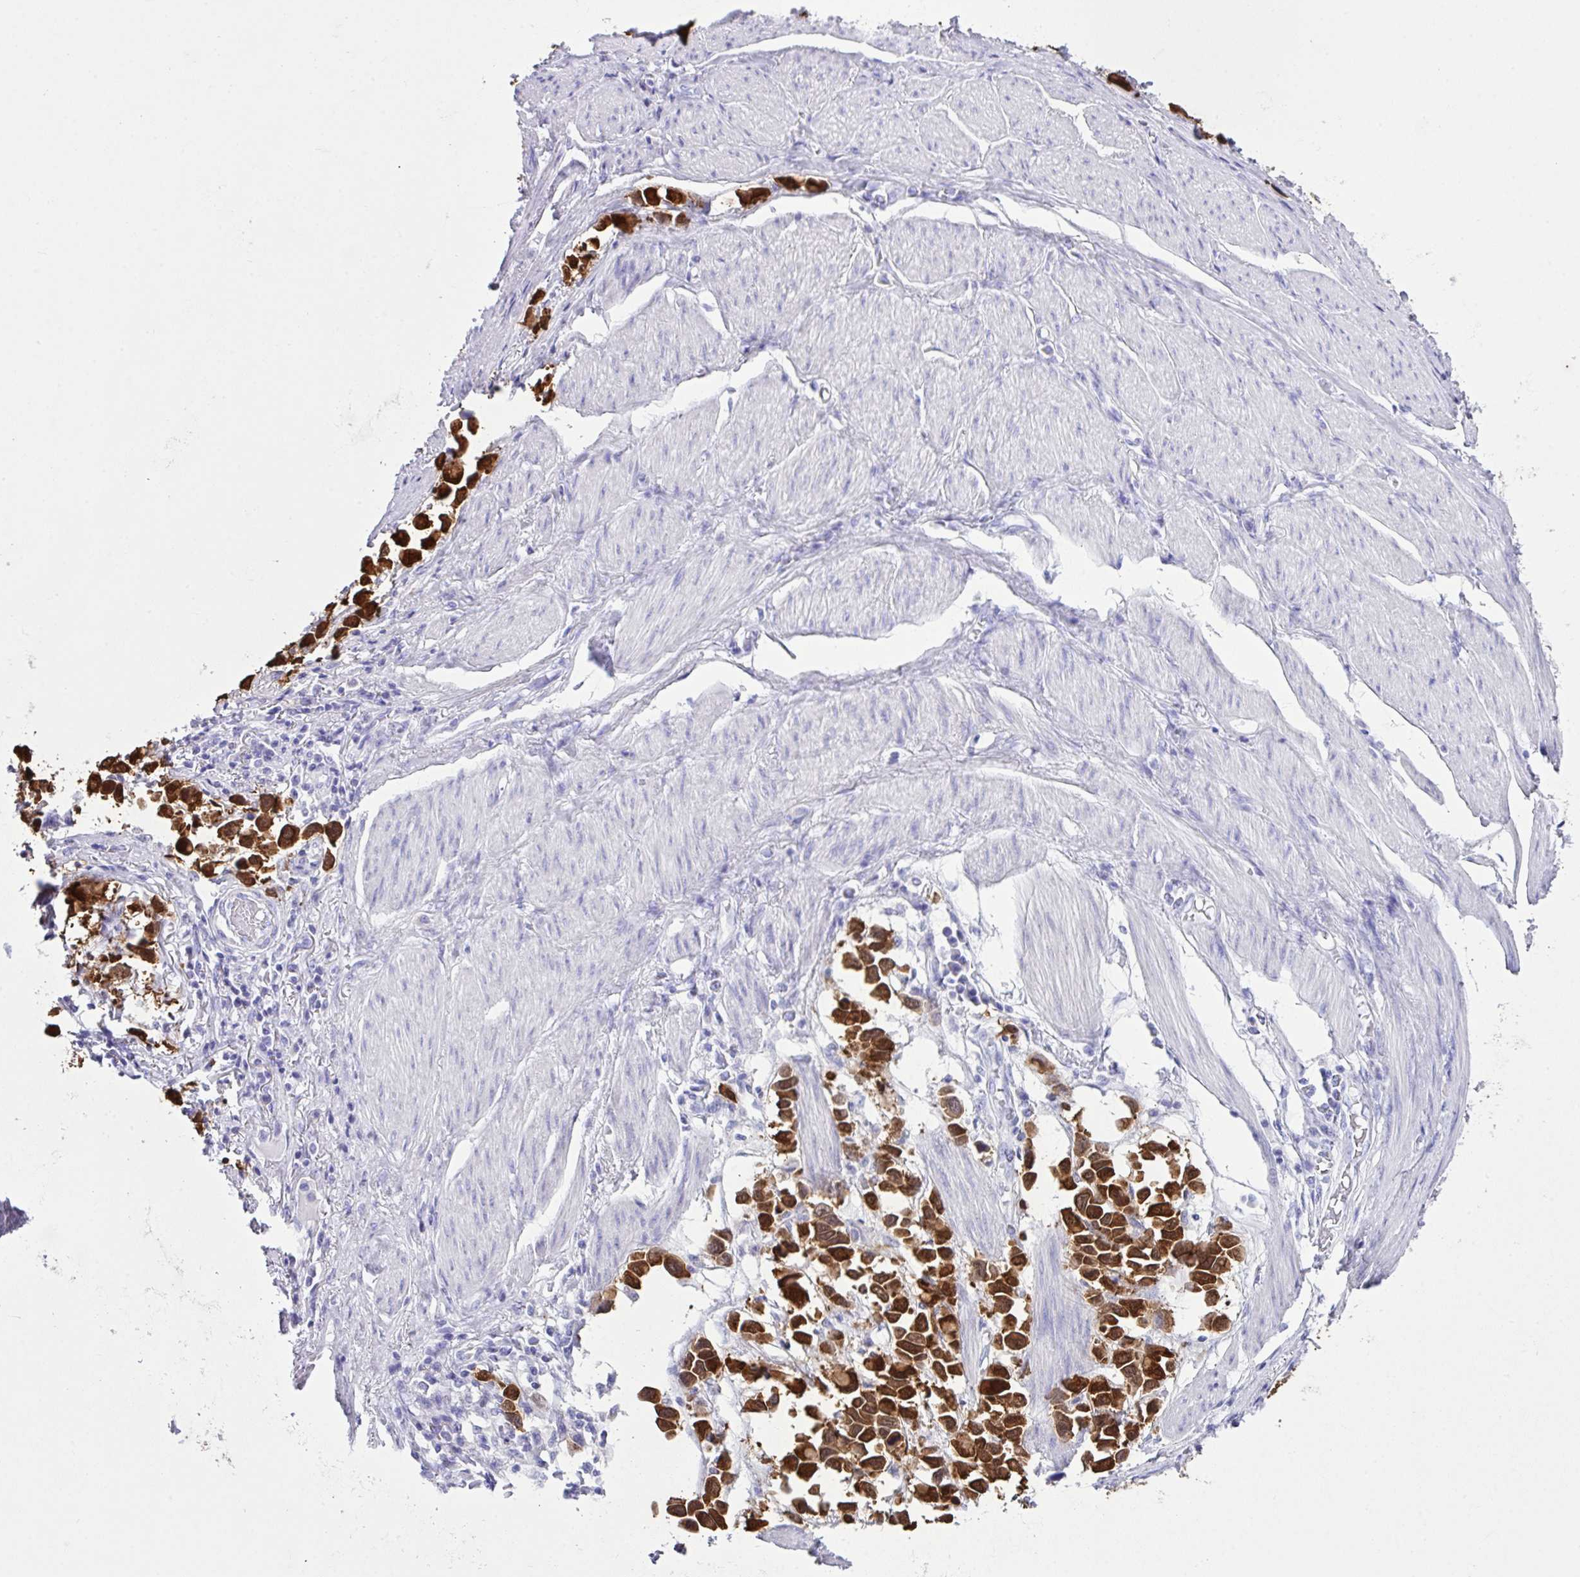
{"staining": {"intensity": "strong", "quantity": ">75%", "location": "cytoplasmic/membranous,nuclear"}, "tissue": "stomach cancer", "cell_type": "Tumor cells", "image_type": "cancer", "snomed": [{"axis": "morphology", "description": "Adenocarcinoma, NOS"}, {"axis": "topography", "description": "Stomach"}], "caption": "Adenocarcinoma (stomach) stained with a protein marker shows strong staining in tumor cells.", "gene": "LGALS4", "patient": {"sex": "female", "age": 81}}